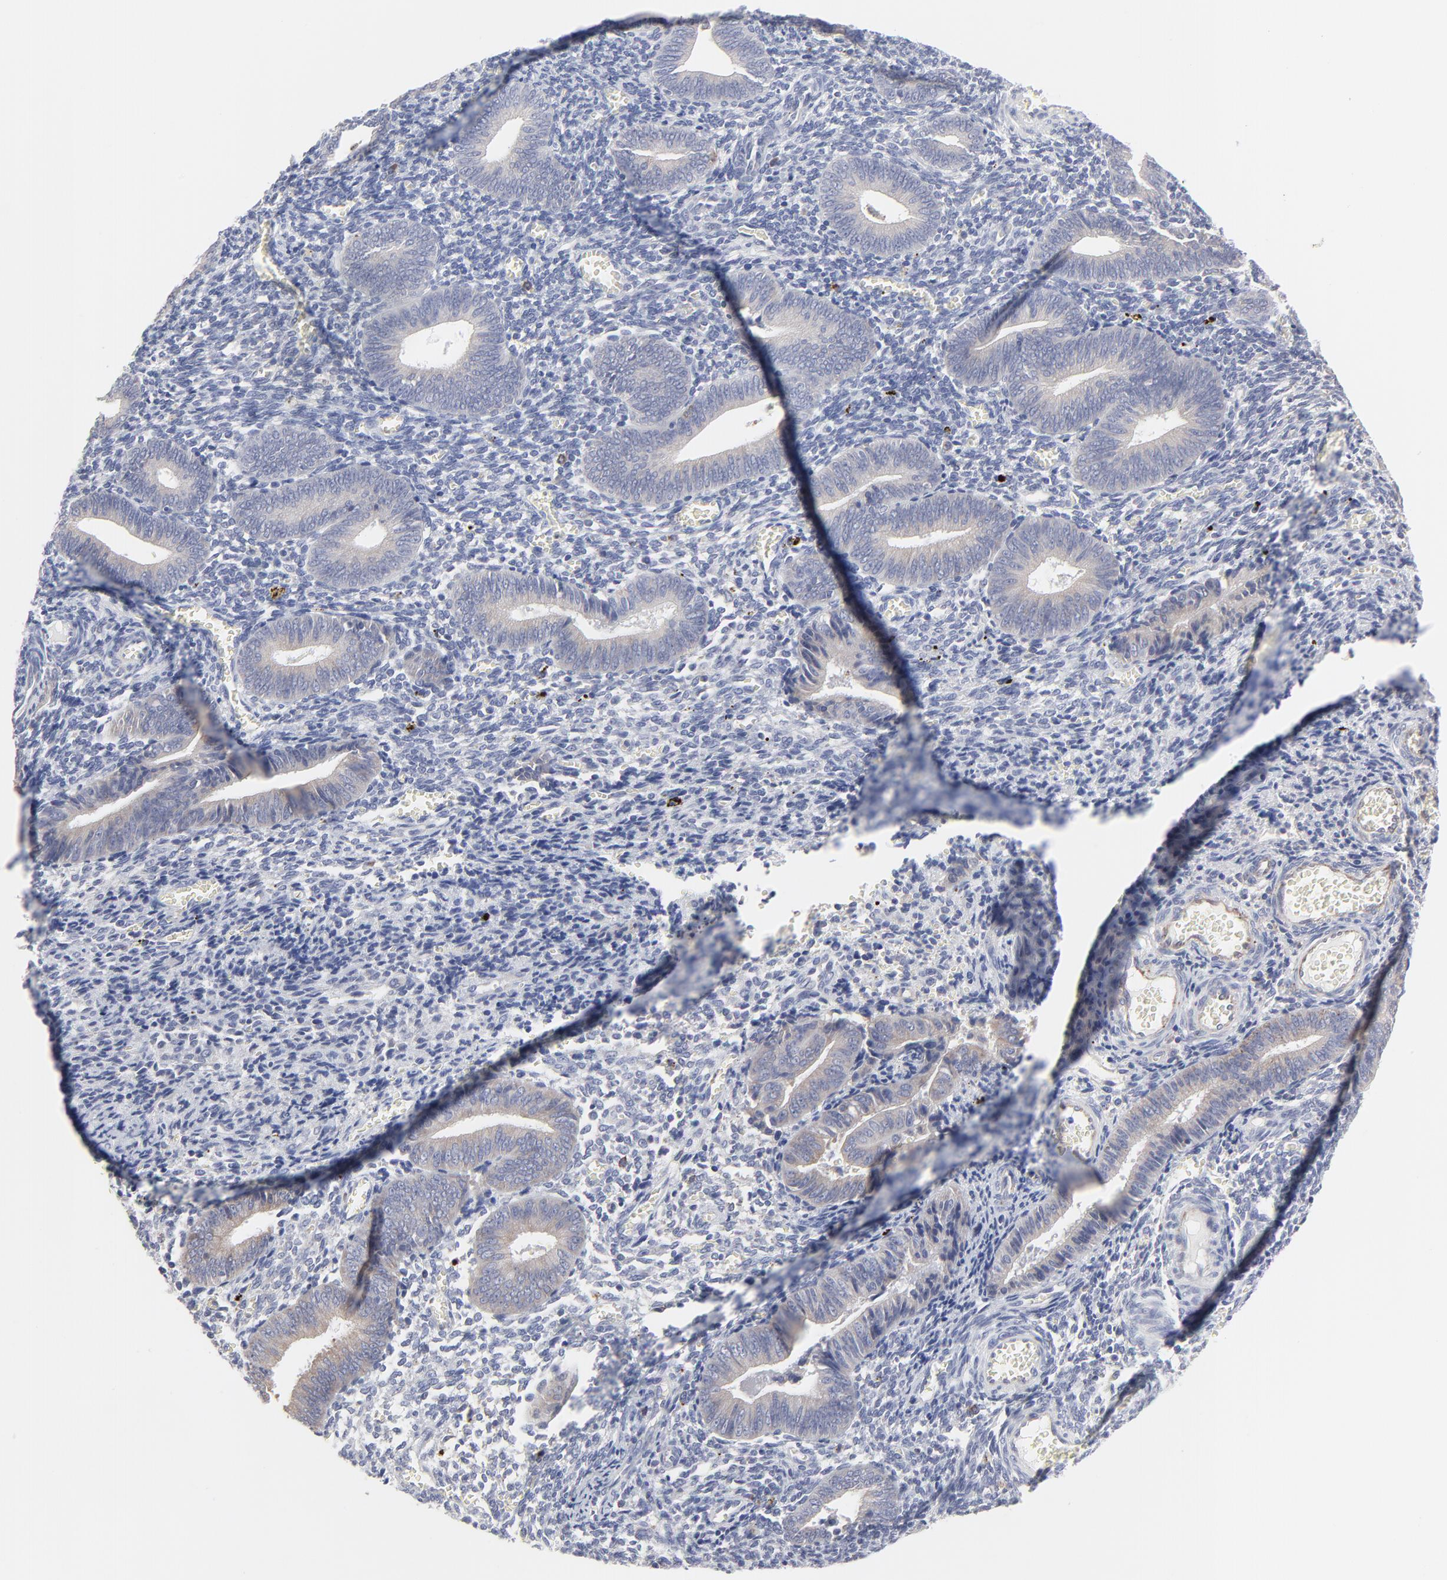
{"staining": {"intensity": "negative", "quantity": "none", "location": "none"}, "tissue": "endometrium", "cell_type": "Cells in endometrial stroma", "image_type": "normal", "snomed": [{"axis": "morphology", "description": "Normal tissue, NOS"}, {"axis": "topography", "description": "Uterus"}, {"axis": "topography", "description": "Endometrium"}], "caption": "Immunohistochemistry histopathology image of unremarkable endometrium: human endometrium stained with DAB demonstrates no significant protein expression in cells in endometrial stroma.", "gene": "TRIM22", "patient": {"sex": "female", "age": 33}}